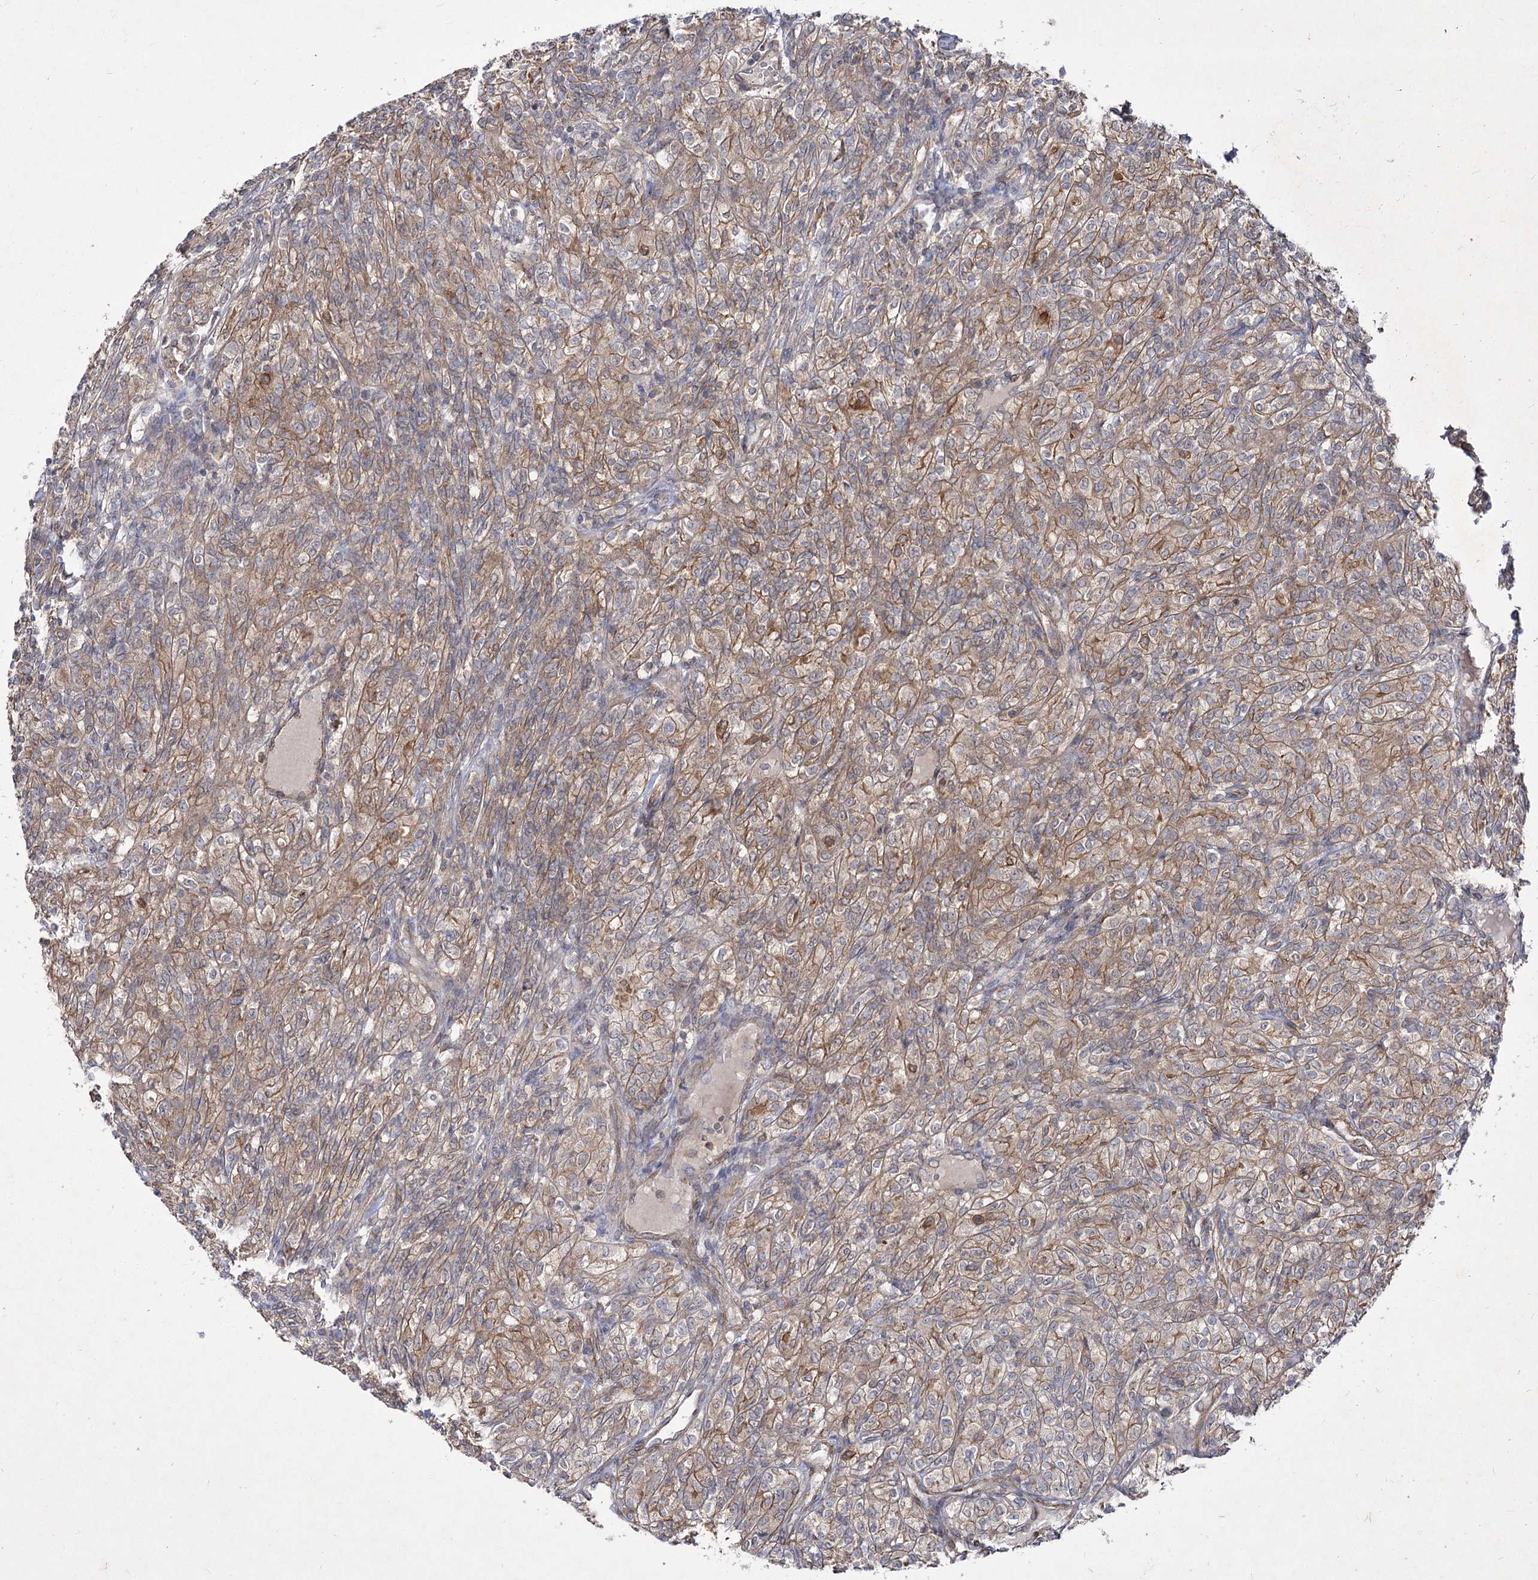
{"staining": {"intensity": "moderate", "quantity": ">75%", "location": "cytoplasmic/membranous"}, "tissue": "renal cancer", "cell_type": "Tumor cells", "image_type": "cancer", "snomed": [{"axis": "morphology", "description": "Adenocarcinoma, NOS"}, {"axis": "topography", "description": "Kidney"}], "caption": "IHC photomicrograph of human renal cancer stained for a protein (brown), which demonstrates medium levels of moderate cytoplasmic/membranous positivity in about >75% of tumor cells.", "gene": "SH3BP5L", "patient": {"sex": "male", "age": 77}}